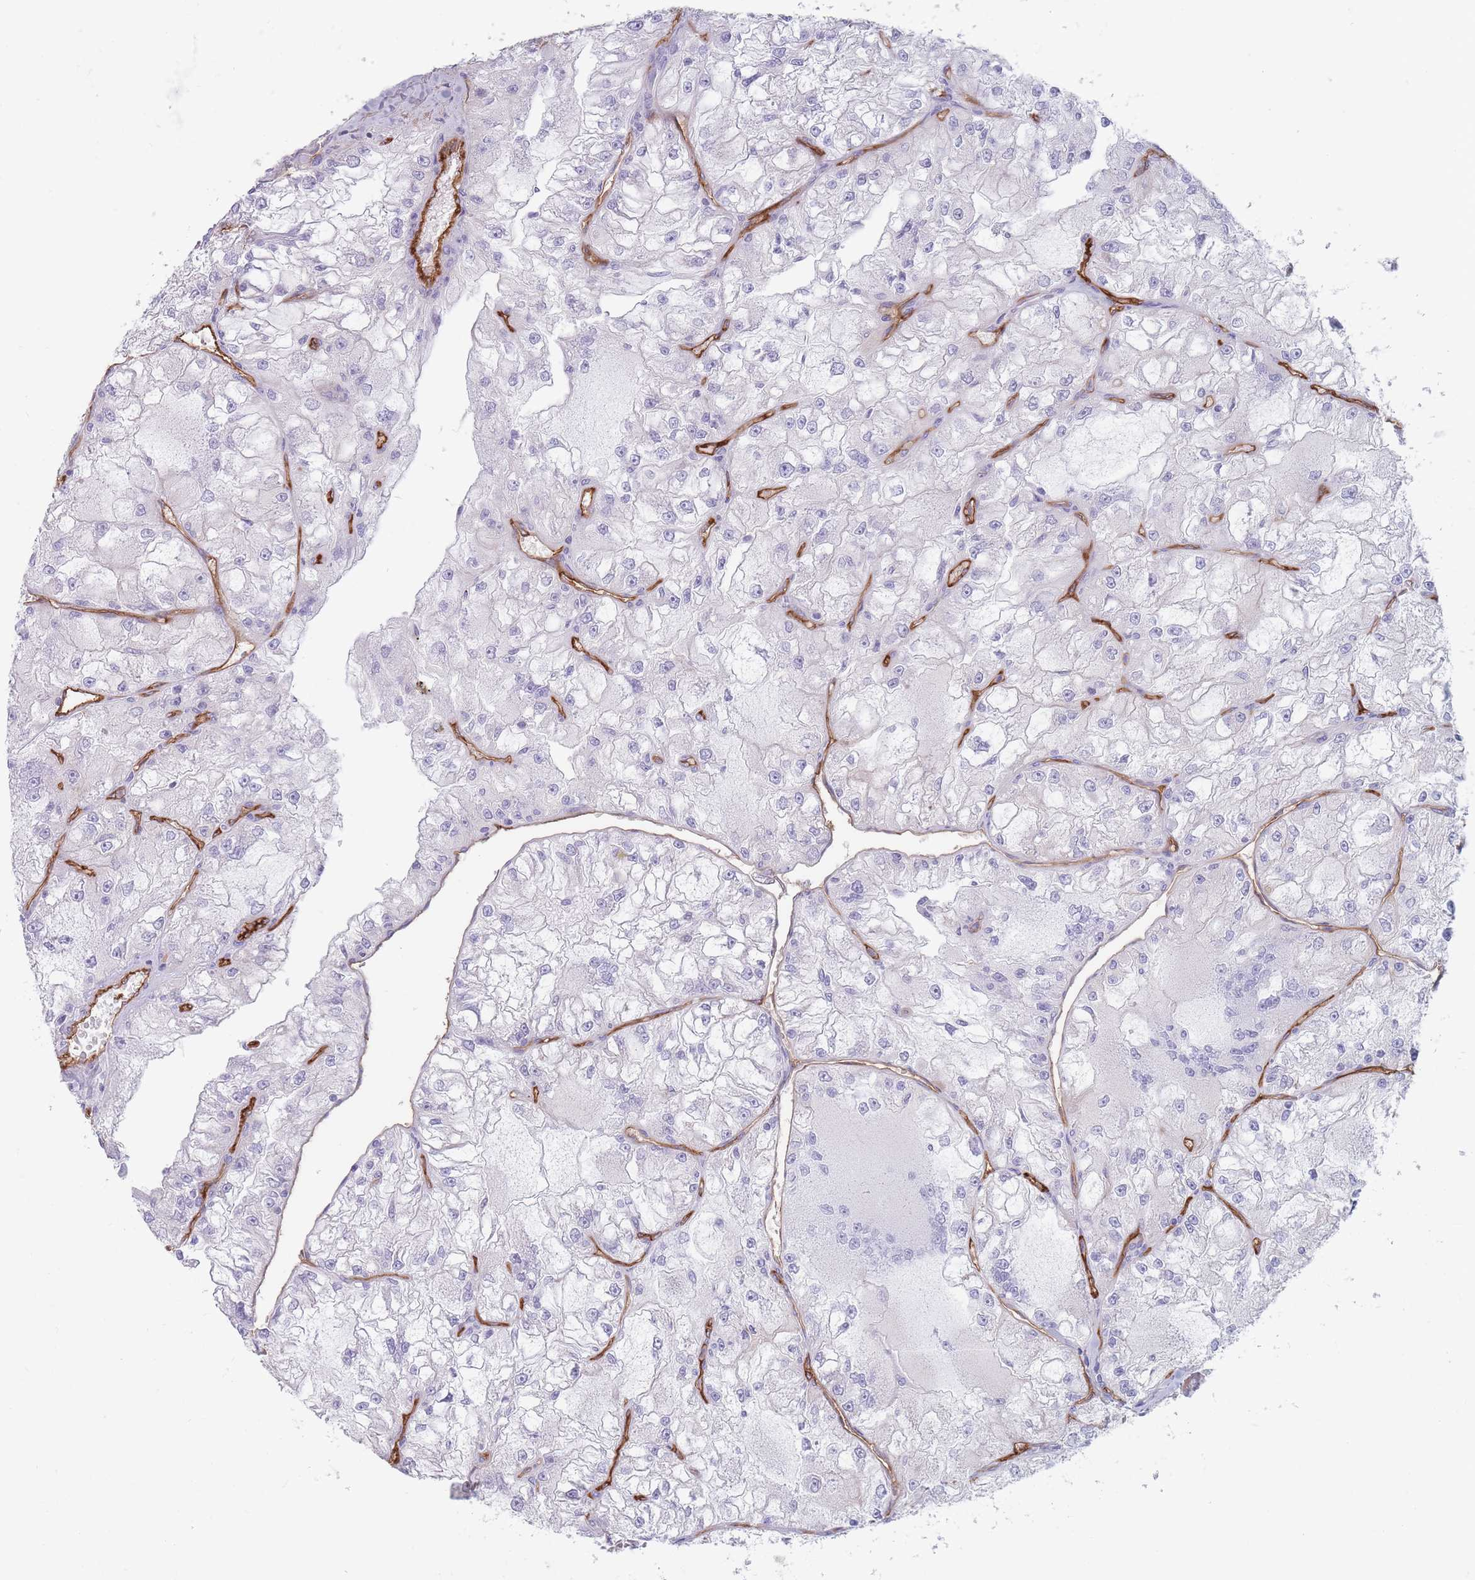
{"staining": {"intensity": "negative", "quantity": "none", "location": "none"}, "tissue": "renal cancer", "cell_type": "Tumor cells", "image_type": "cancer", "snomed": [{"axis": "morphology", "description": "Adenocarcinoma, NOS"}, {"axis": "topography", "description": "Kidney"}], "caption": "Immunohistochemistry (IHC) of human renal cancer reveals no expression in tumor cells.", "gene": "PLPP1", "patient": {"sex": "female", "age": 72}}